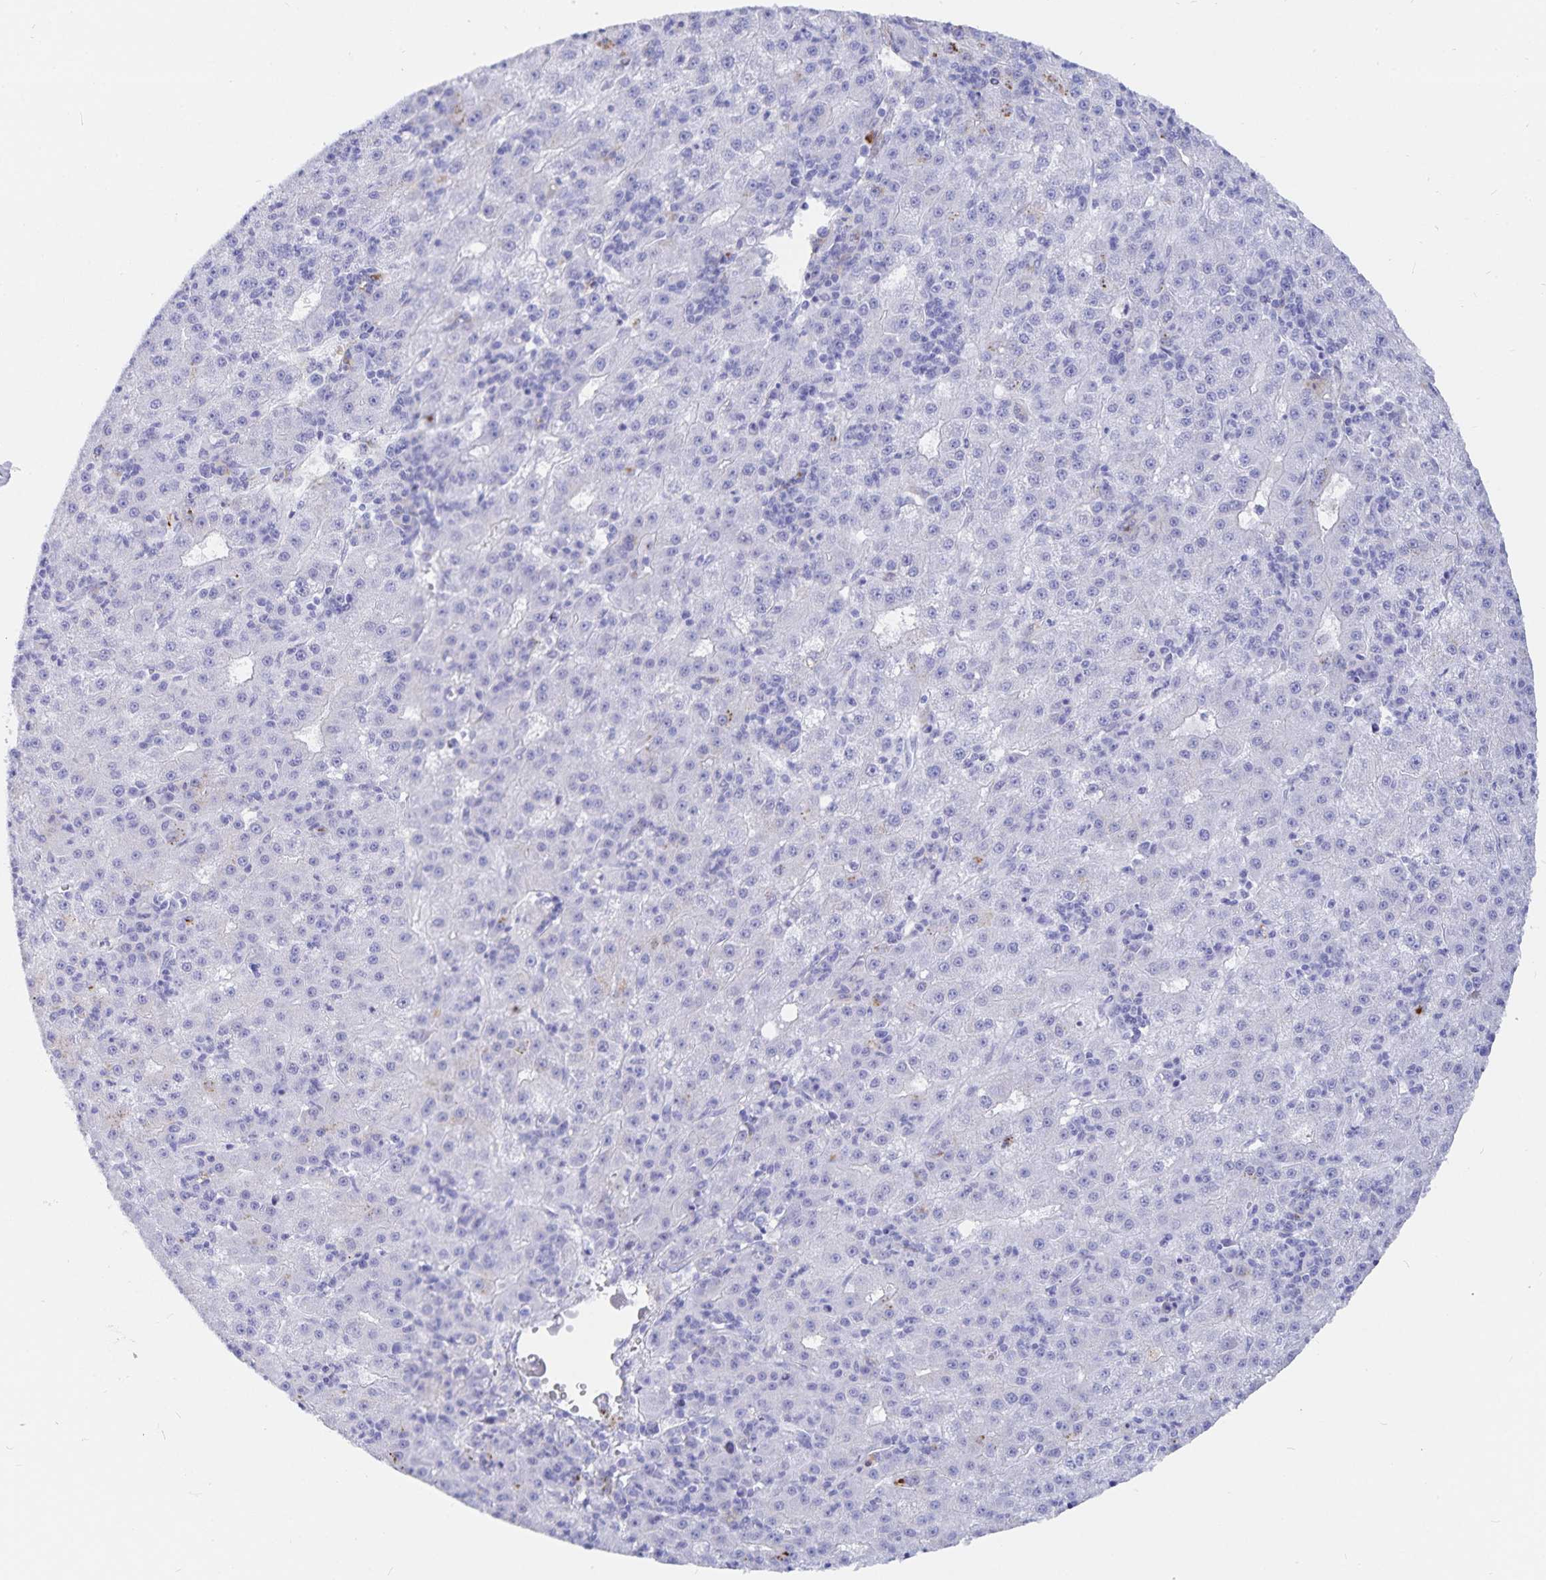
{"staining": {"intensity": "negative", "quantity": "none", "location": "none"}, "tissue": "liver cancer", "cell_type": "Tumor cells", "image_type": "cancer", "snomed": [{"axis": "morphology", "description": "Carcinoma, Hepatocellular, NOS"}, {"axis": "topography", "description": "Liver"}], "caption": "Immunohistochemical staining of human liver cancer reveals no significant expression in tumor cells.", "gene": "INSL5", "patient": {"sex": "male", "age": 76}}